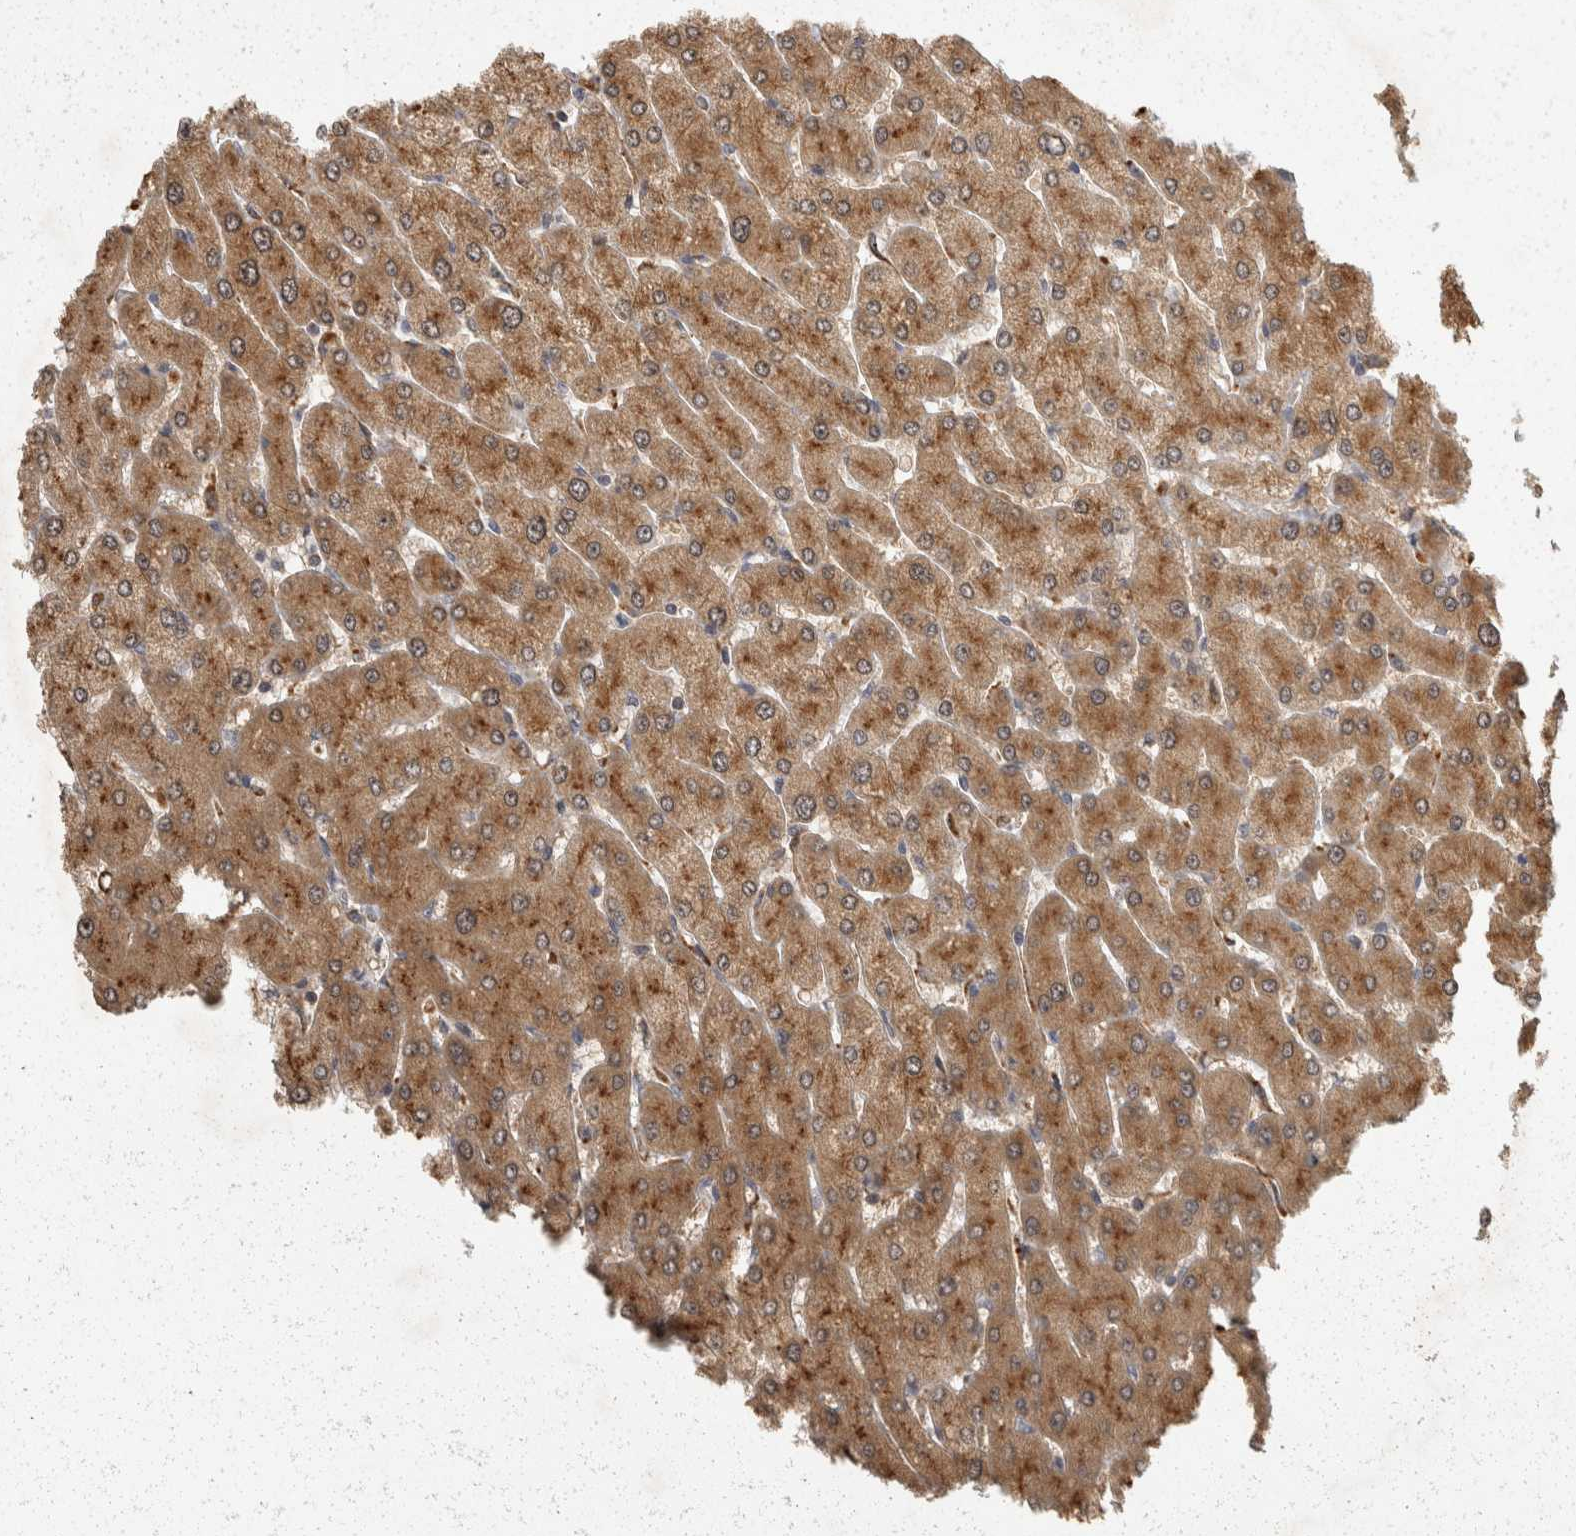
{"staining": {"intensity": "weak", "quantity": ">75%", "location": "cytoplasmic/membranous"}, "tissue": "liver", "cell_type": "Cholangiocytes", "image_type": "normal", "snomed": [{"axis": "morphology", "description": "Normal tissue, NOS"}, {"axis": "topography", "description": "Liver"}], "caption": "IHC (DAB (3,3'-diaminobenzidine)) staining of benign liver displays weak cytoplasmic/membranous protein staining in about >75% of cholangiocytes.", "gene": "ACAT2", "patient": {"sex": "male", "age": 55}}